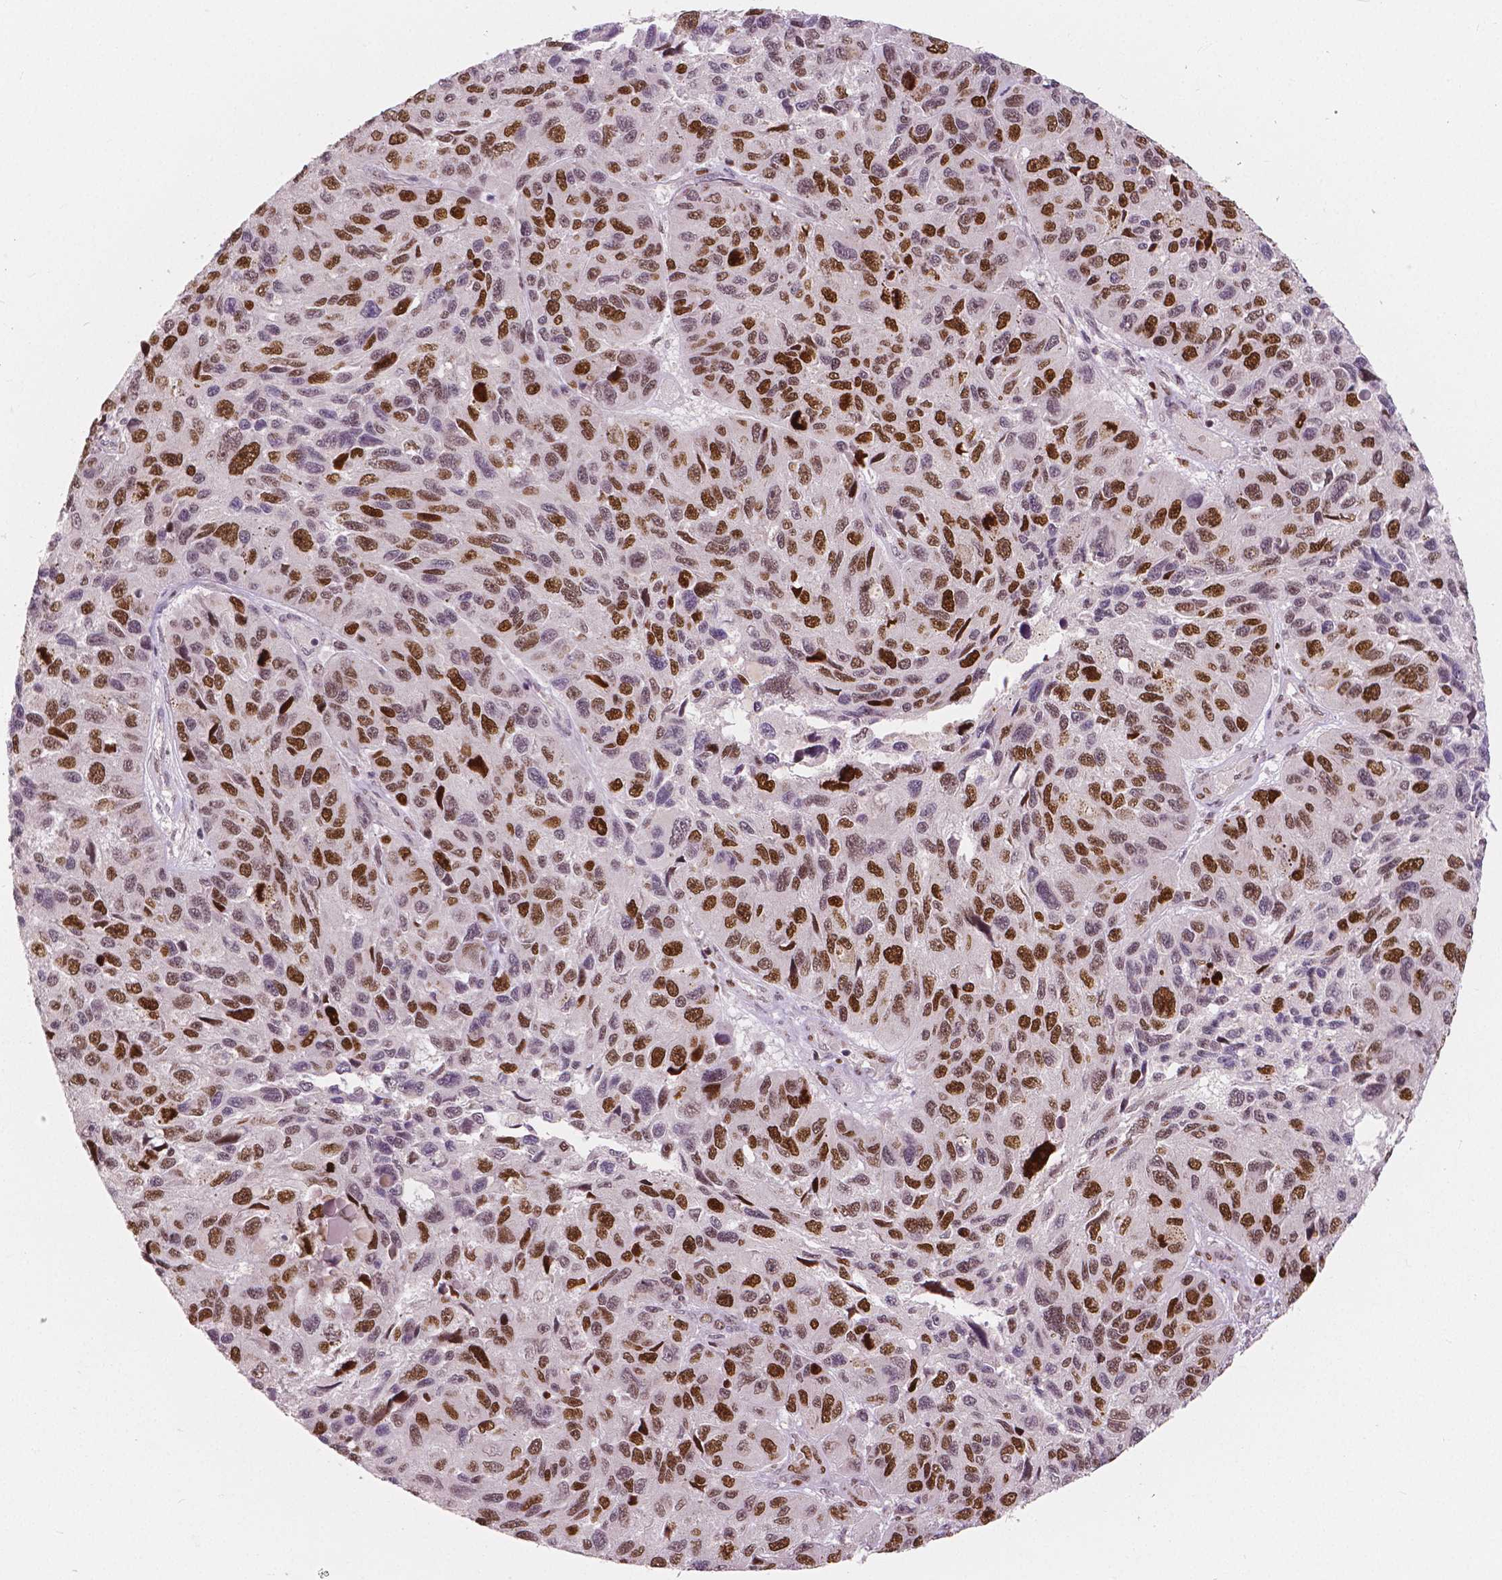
{"staining": {"intensity": "strong", "quantity": "25%-75%", "location": "nuclear"}, "tissue": "melanoma", "cell_type": "Tumor cells", "image_type": "cancer", "snomed": [{"axis": "morphology", "description": "Malignant melanoma, NOS"}, {"axis": "topography", "description": "Skin"}], "caption": "Immunohistochemistry (IHC) staining of malignant melanoma, which exhibits high levels of strong nuclear expression in approximately 25%-75% of tumor cells indicating strong nuclear protein positivity. The staining was performed using DAB (brown) for protein detection and nuclei were counterstained in hematoxylin (blue).", "gene": "NSD2", "patient": {"sex": "male", "age": 53}}